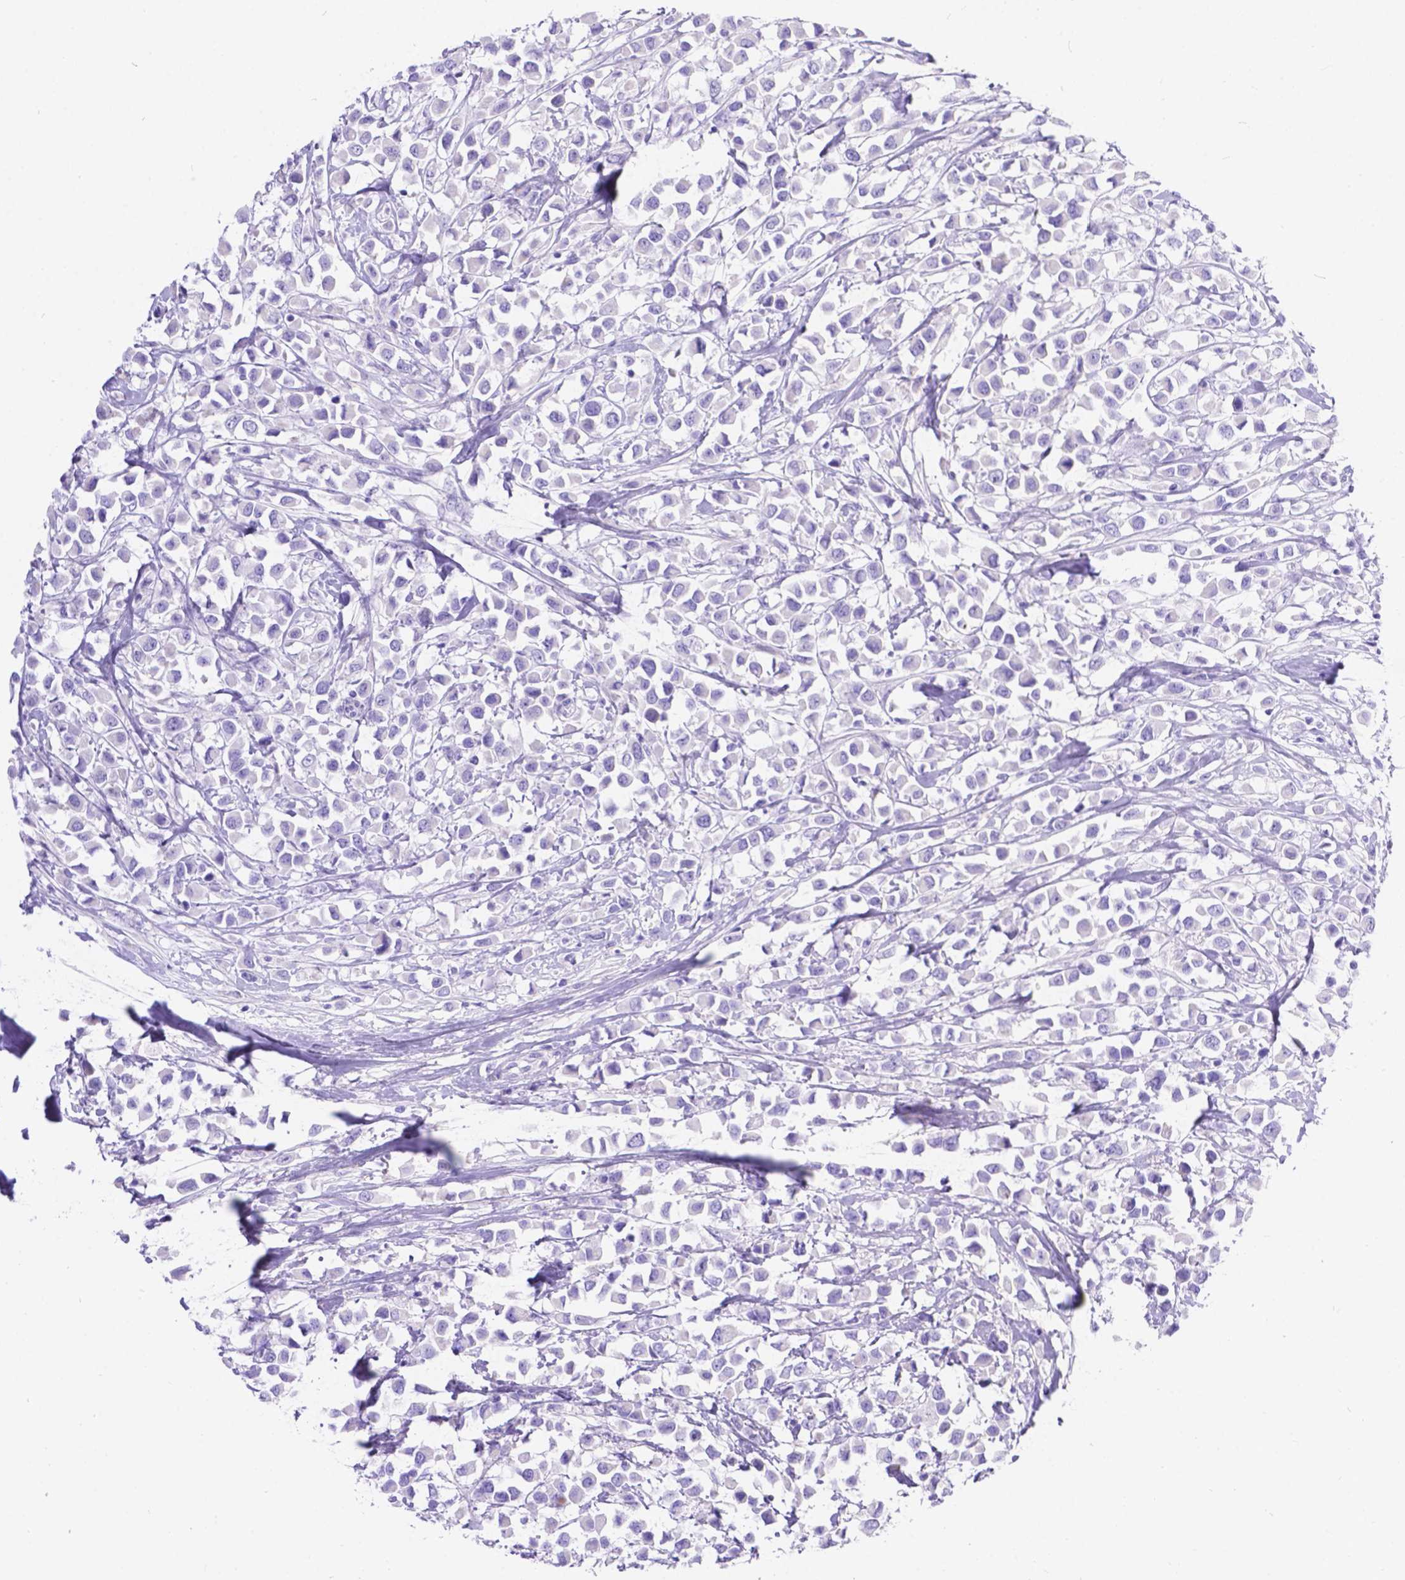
{"staining": {"intensity": "negative", "quantity": "none", "location": "none"}, "tissue": "breast cancer", "cell_type": "Tumor cells", "image_type": "cancer", "snomed": [{"axis": "morphology", "description": "Duct carcinoma"}, {"axis": "topography", "description": "Breast"}], "caption": "A histopathology image of breast cancer (intraductal carcinoma) stained for a protein demonstrates no brown staining in tumor cells. (Immunohistochemistry (ihc), brightfield microscopy, high magnification).", "gene": "KLHL10", "patient": {"sex": "female", "age": 61}}